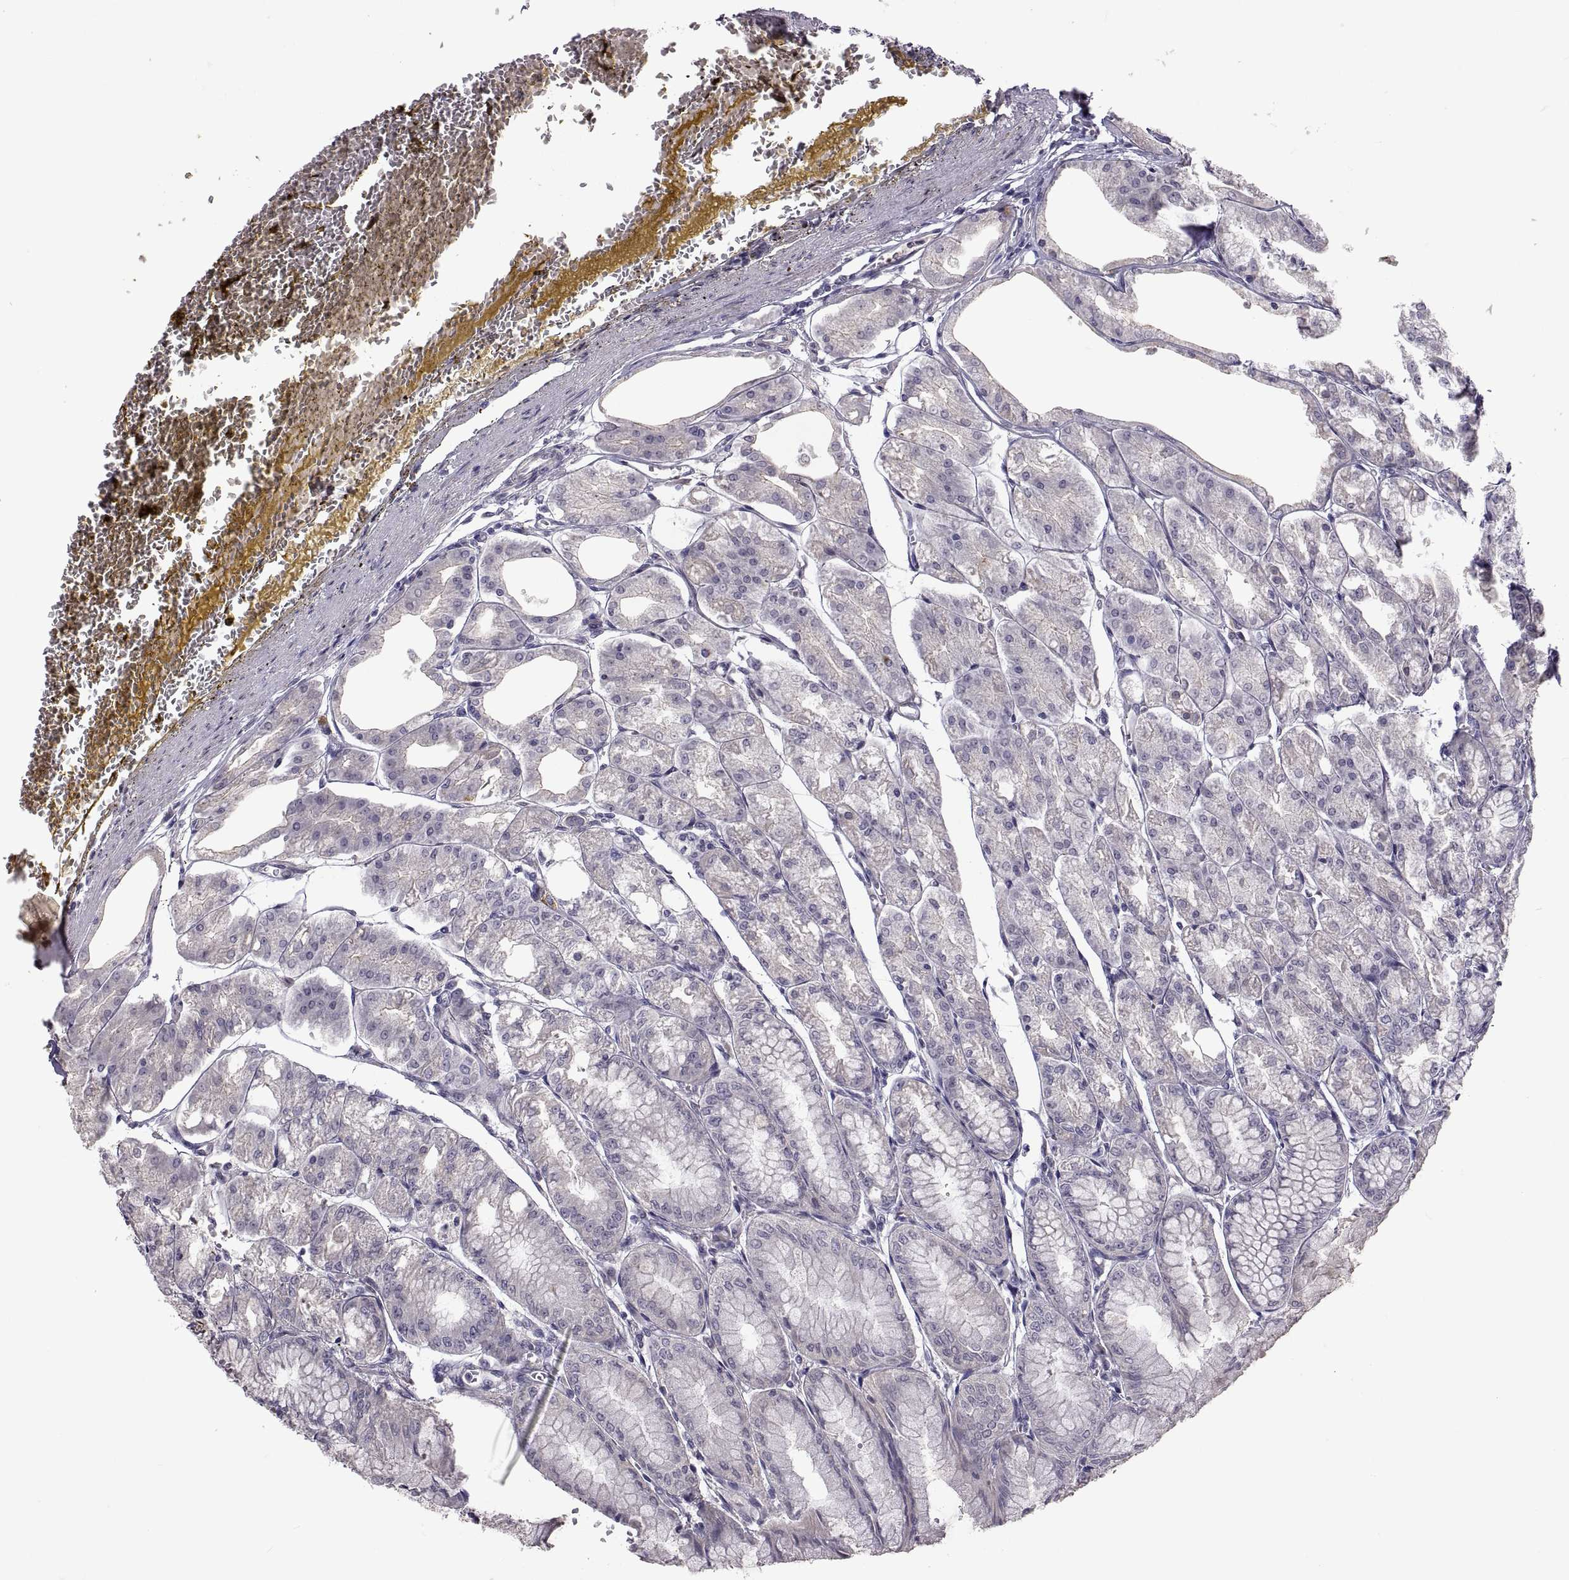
{"staining": {"intensity": "weak", "quantity": "25%-75%", "location": "cytoplasmic/membranous"}, "tissue": "stomach", "cell_type": "Glandular cells", "image_type": "normal", "snomed": [{"axis": "morphology", "description": "Normal tissue, NOS"}, {"axis": "topography", "description": "Stomach, lower"}], "caption": "This is a histology image of immunohistochemistry staining of unremarkable stomach, which shows weak expression in the cytoplasmic/membranous of glandular cells.", "gene": "NPTX2", "patient": {"sex": "male", "age": 71}}